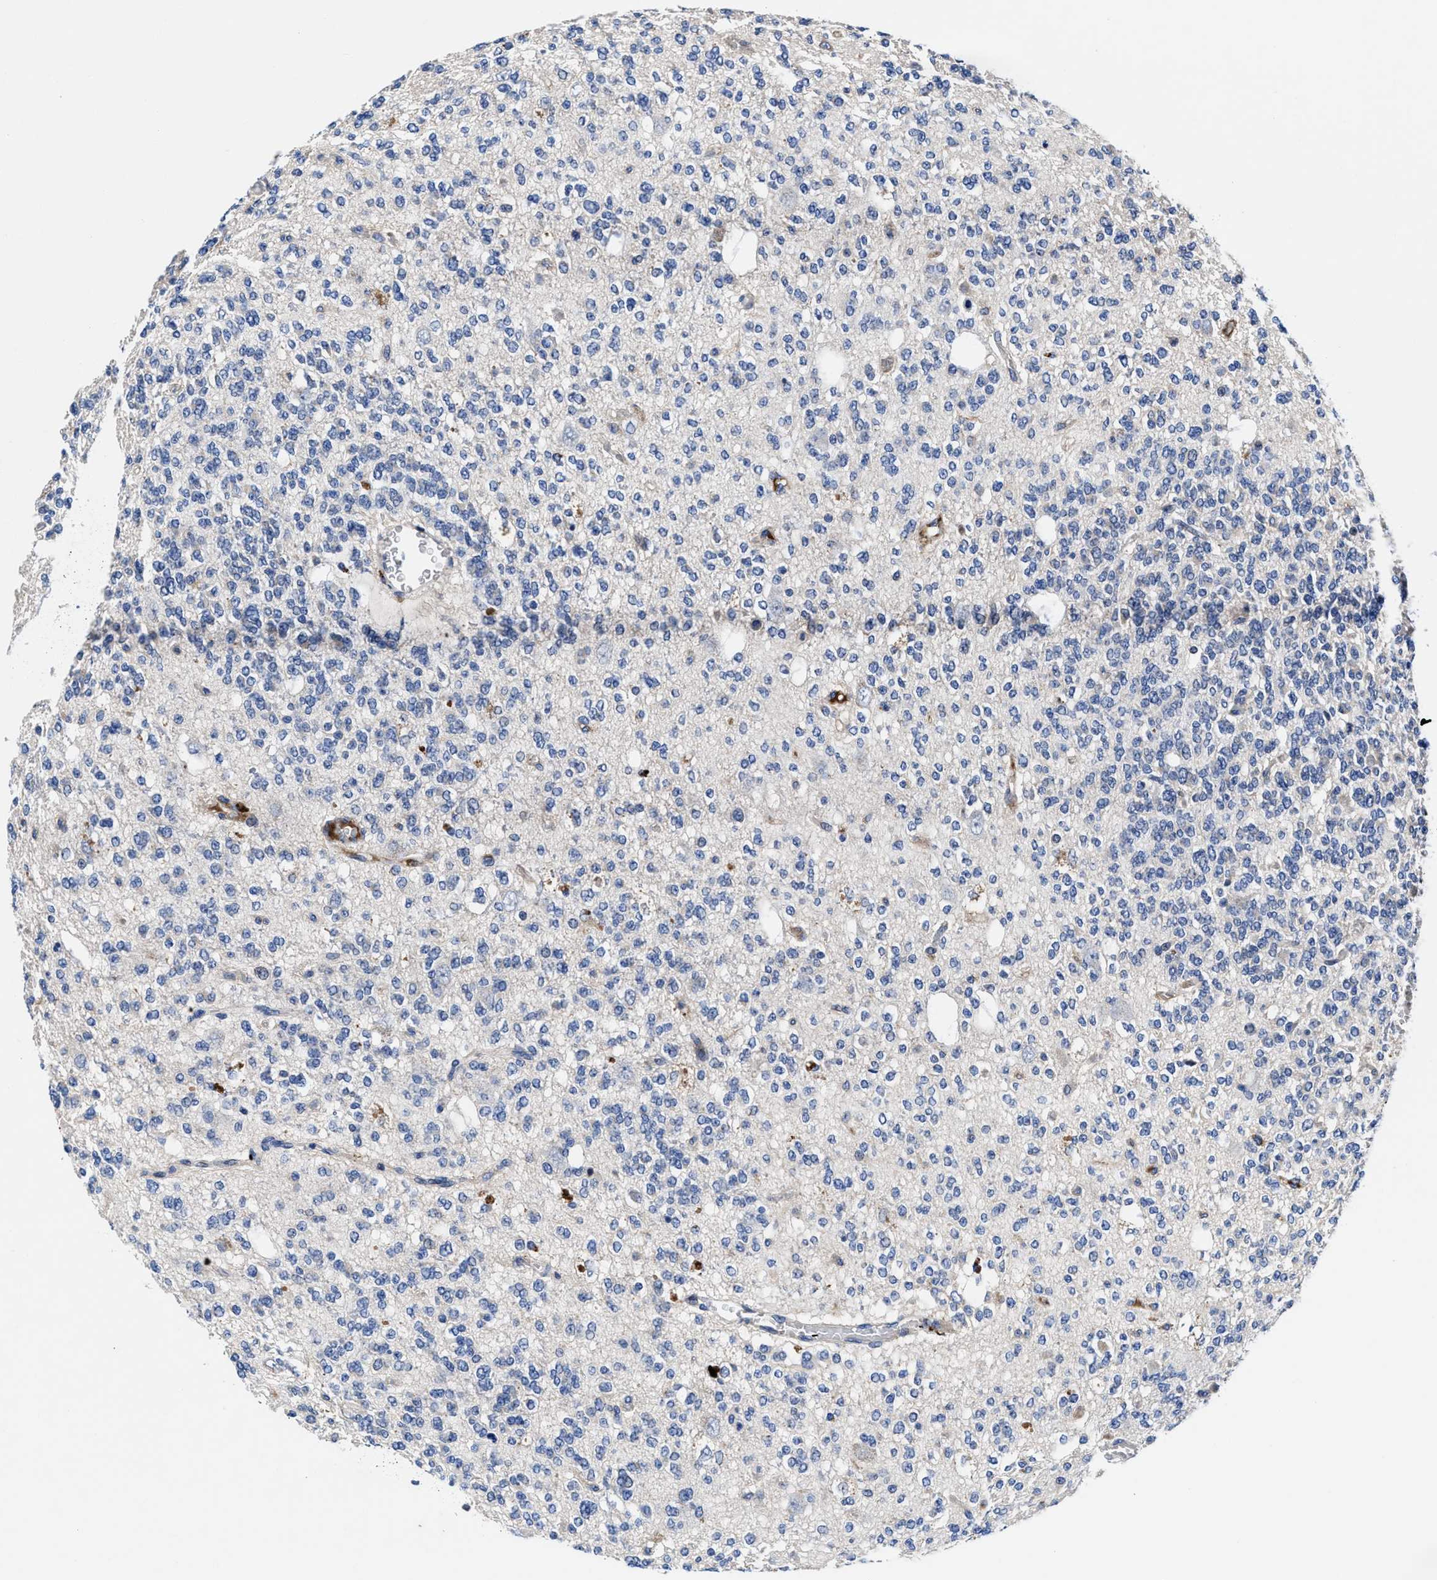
{"staining": {"intensity": "negative", "quantity": "none", "location": "none"}, "tissue": "glioma", "cell_type": "Tumor cells", "image_type": "cancer", "snomed": [{"axis": "morphology", "description": "Glioma, malignant, Low grade"}, {"axis": "topography", "description": "Brain"}], "caption": "Immunohistochemistry of glioma displays no expression in tumor cells.", "gene": "DHRS13", "patient": {"sex": "male", "age": 38}}